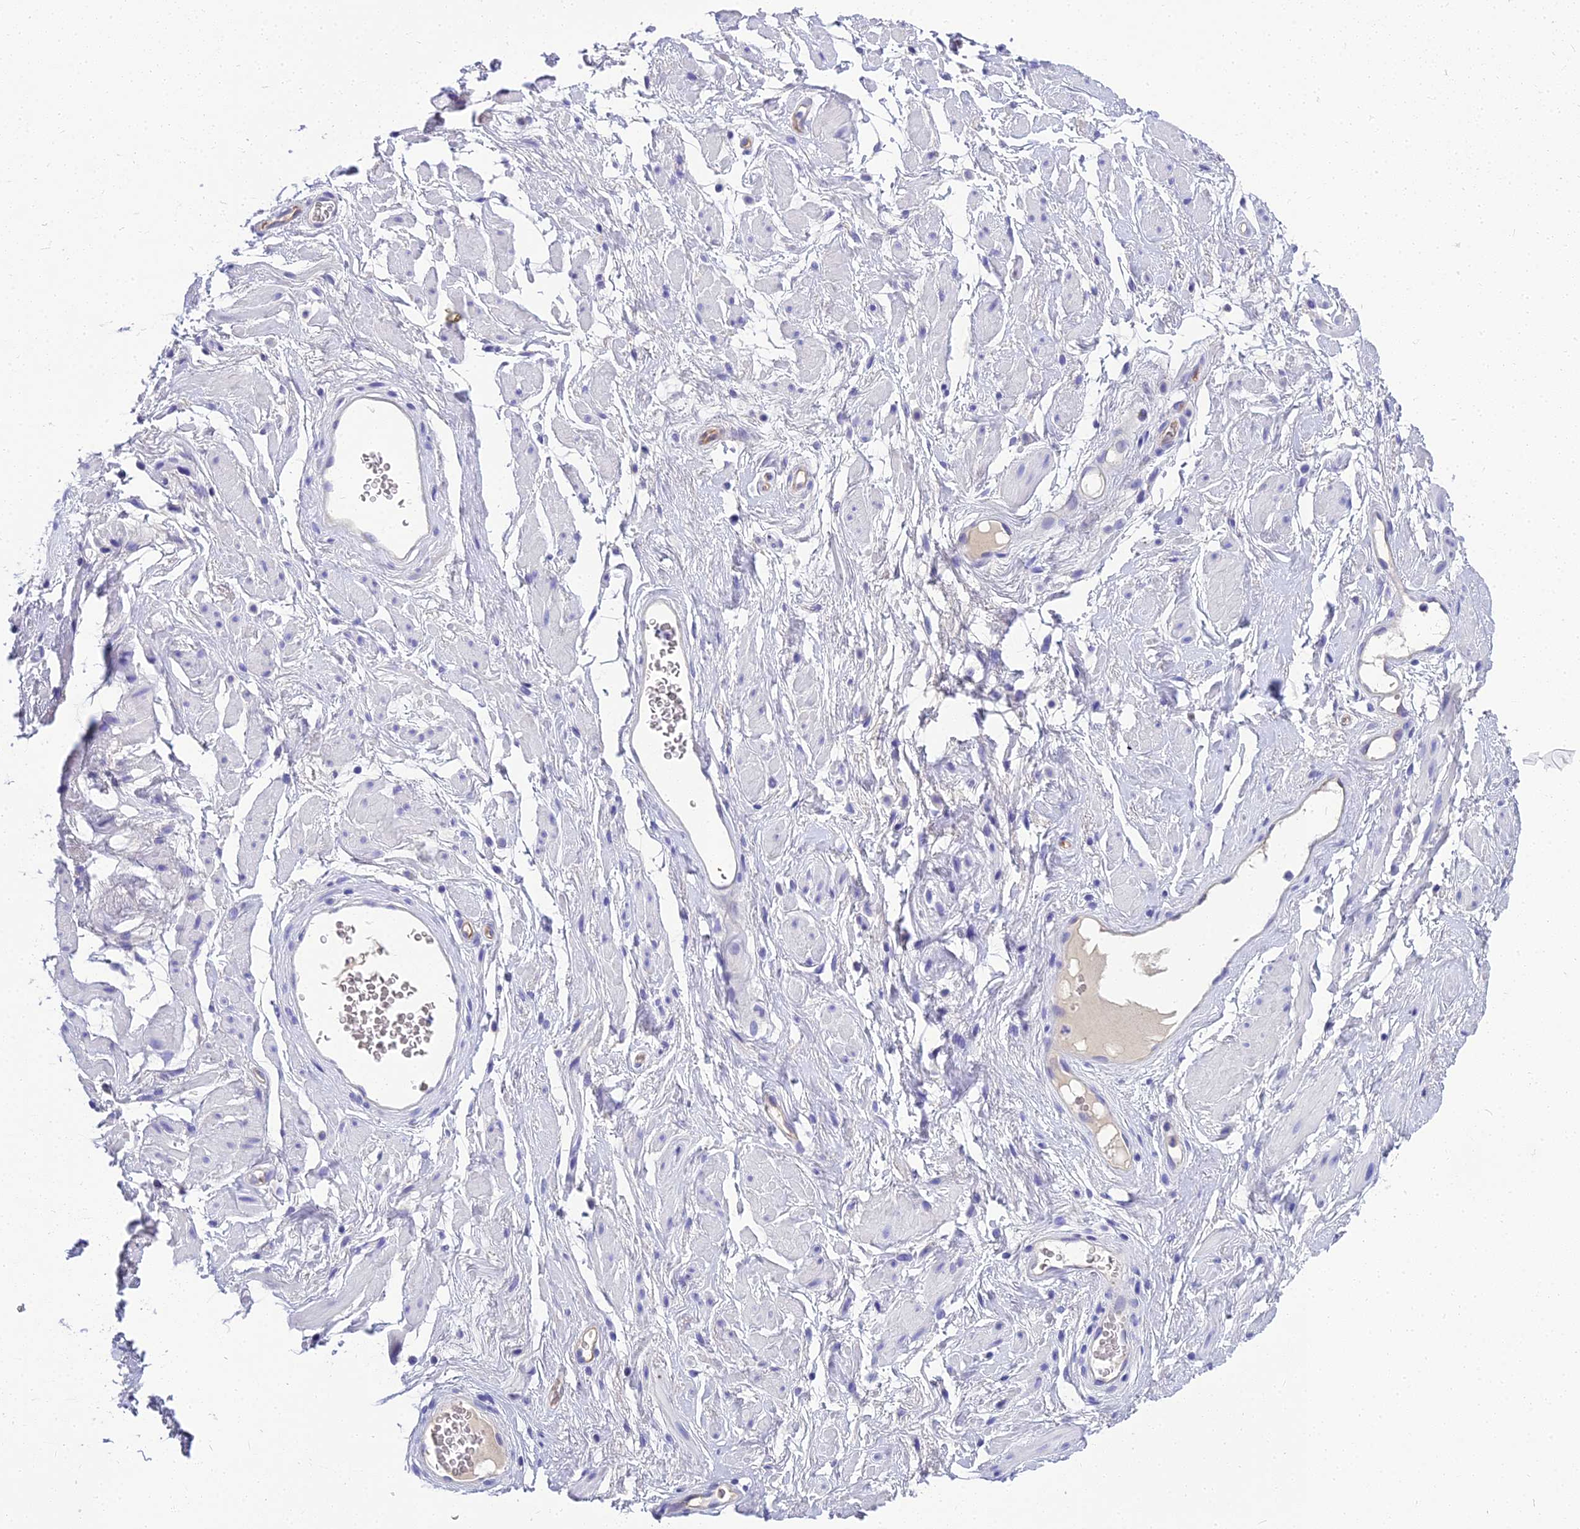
{"staining": {"intensity": "negative", "quantity": "none", "location": "none"}, "tissue": "adipose tissue", "cell_type": "Adipocytes", "image_type": "normal", "snomed": [{"axis": "morphology", "description": "Normal tissue, NOS"}, {"axis": "morphology", "description": "Adenocarcinoma, NOS"}, {"axis": "topography", "description": "Rectum"}, {"axis": "topography", "description": "Vagina"}, {"axis": "topography", "description": "Peripheral nerve tissue"}], "caption": "Human adipose tissue stained for a protein using immunohistochemistry displays no positivity in adipocytes.", "gene": "NINJ1", "patient": {"sex": "female", "age": 71}}